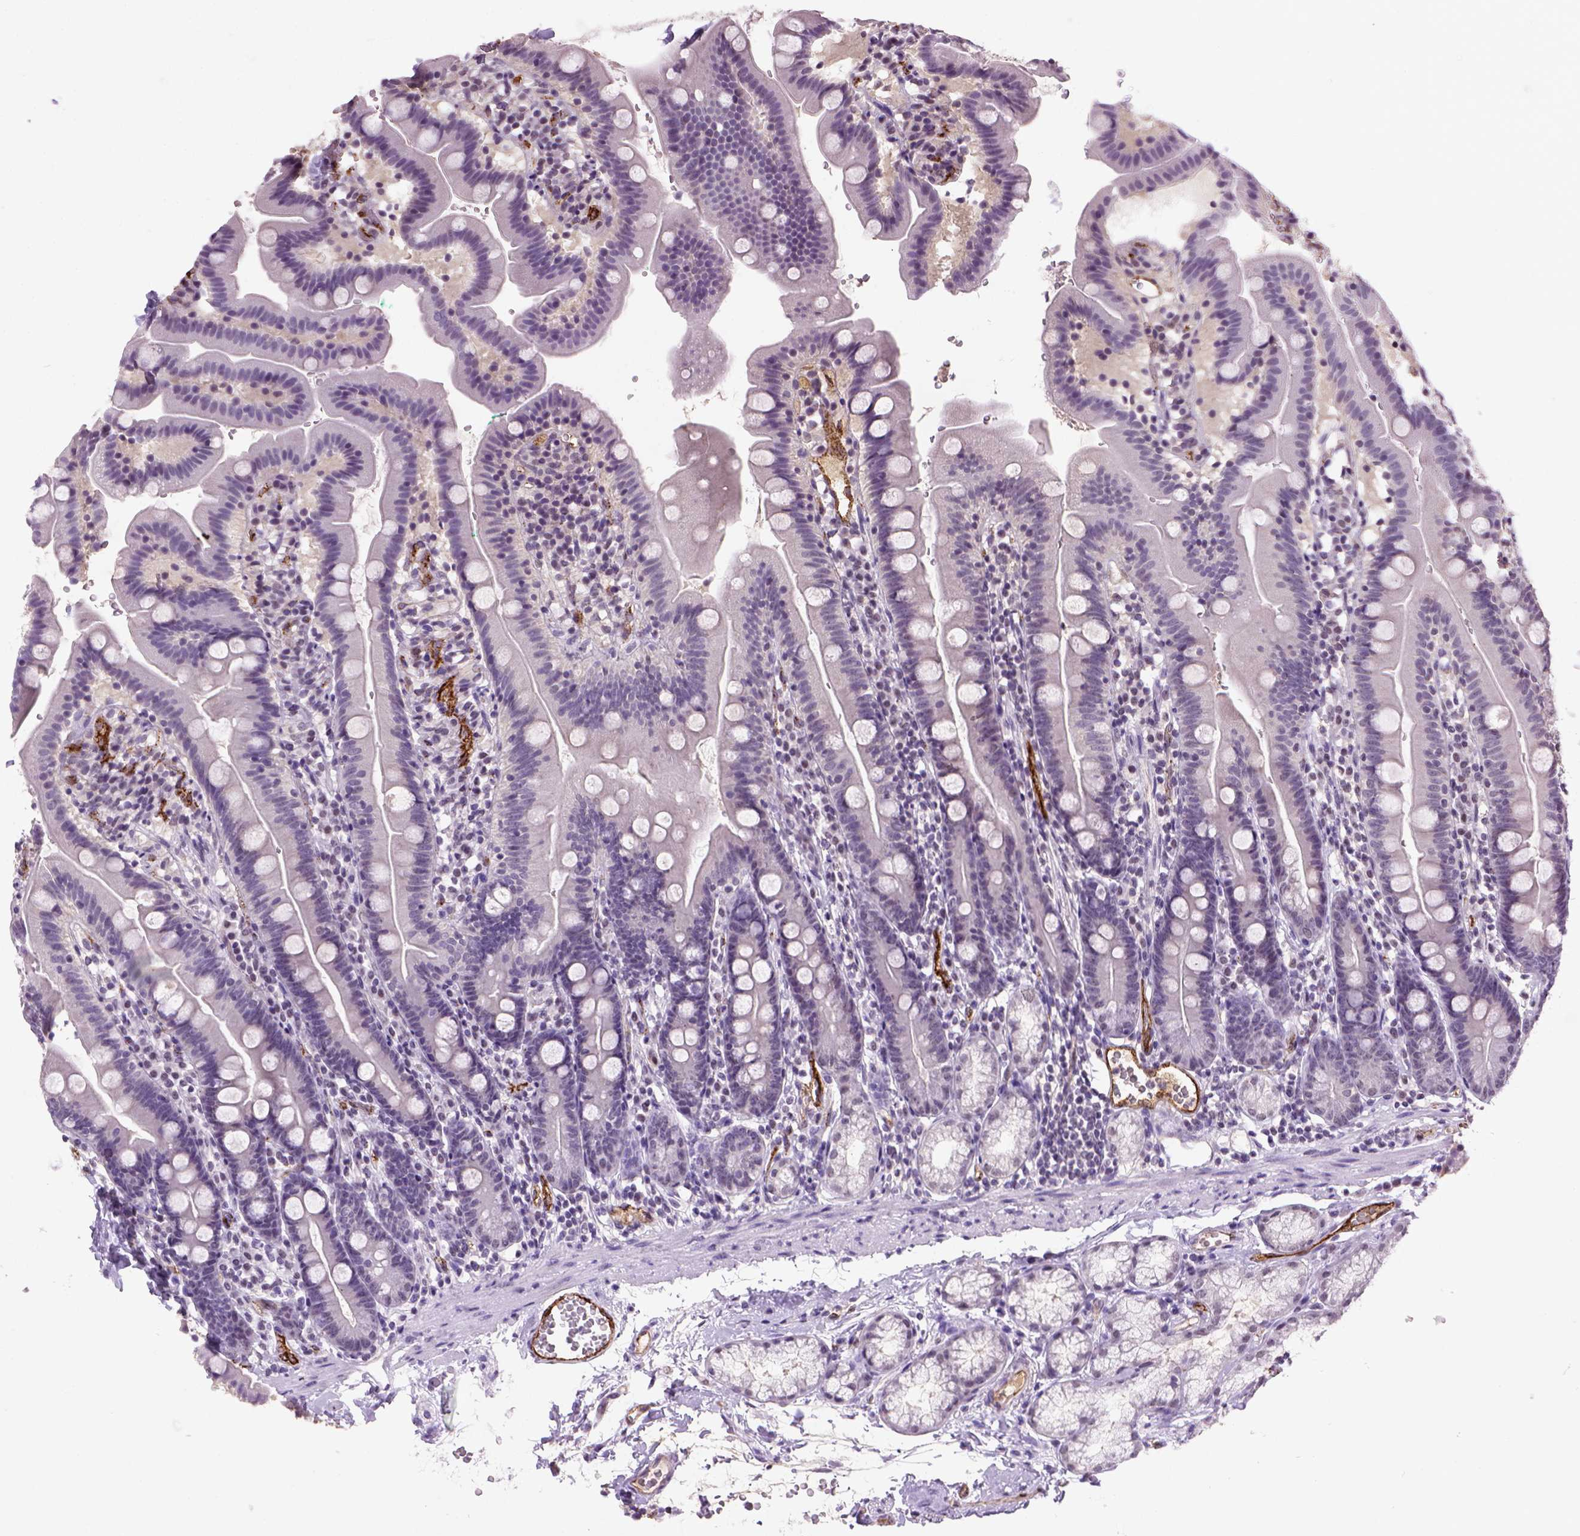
{"staining": {"intensity": "negative", "quantity": "none", "location": "none"}, "tissue": "duodenum", "cell_type": "Glandular cells", "image_type": "normal", "snomed": [{"axis": "morphology", "description": "Normal tissue, NOS"}, {"axis": "topography", "description": "Duodenum"}], "caption": "DAB (3,3'-diaminobenzidine) immunohistochemical staining of unremarkable human duodenum exhibits no significant expression in glandular cells.", "gene": "VWF", "patient": {"sex": "female", "age": 67}}